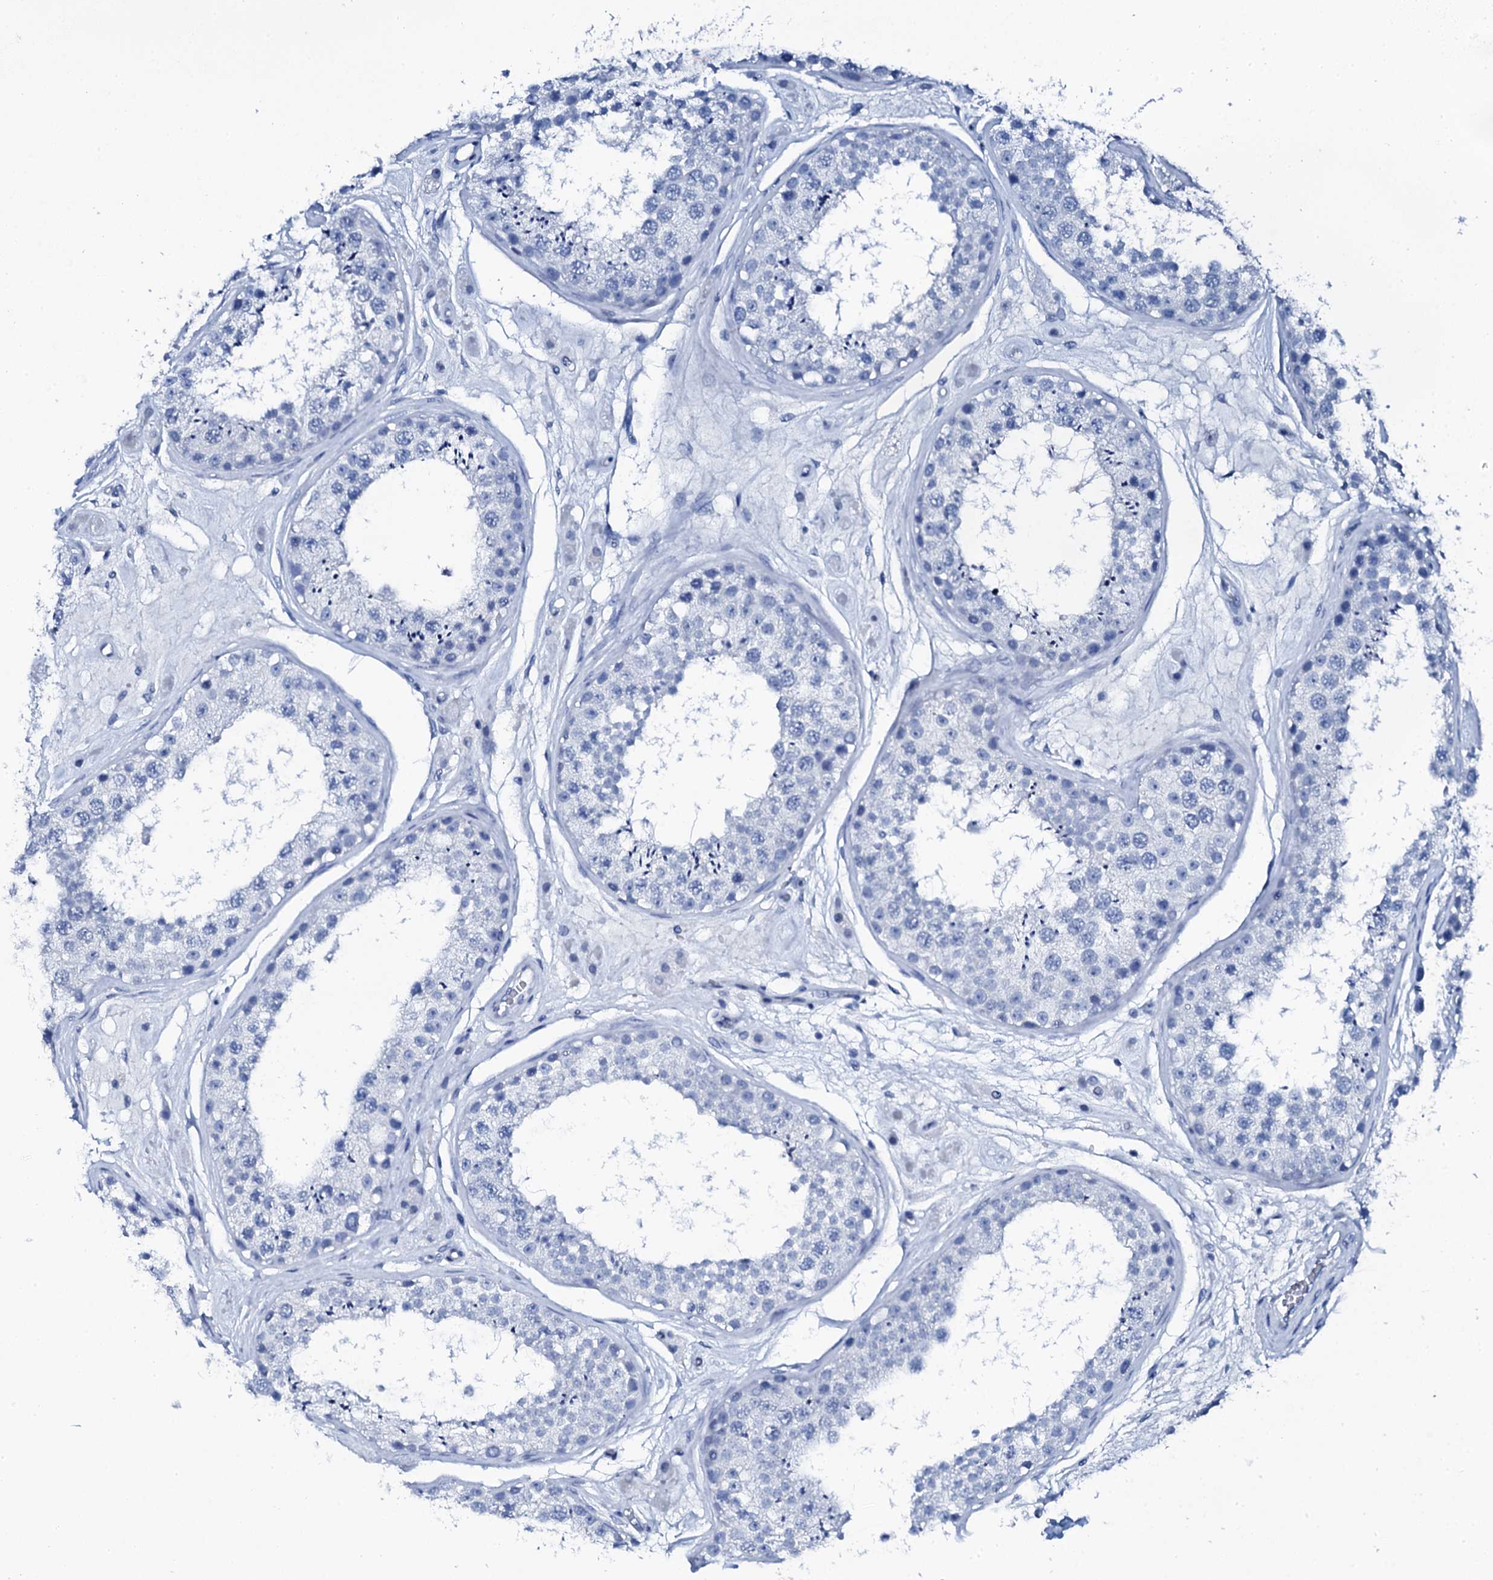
{"staining": {"intensity": "negative", "quantity": "none", "location": "none"}, "tissue": "testis", "cell_type": "Cells in seminiferous ducts", "image_type": "normal", "snomed": [{"axis": "morphology", "description": "Normal tissue, NOS"}, {"axis": "topography", "description": "Testis"}], "caption": "Immunohistochemistry histopathology image of unremarkable testis: testis stained with DAB (3,3'-diaminobenzidine) exhibits no significant protein positivity in cells in seminiferous ducts.", "gene": "PTH", "patient": {"sex": "male", "age": 25}}